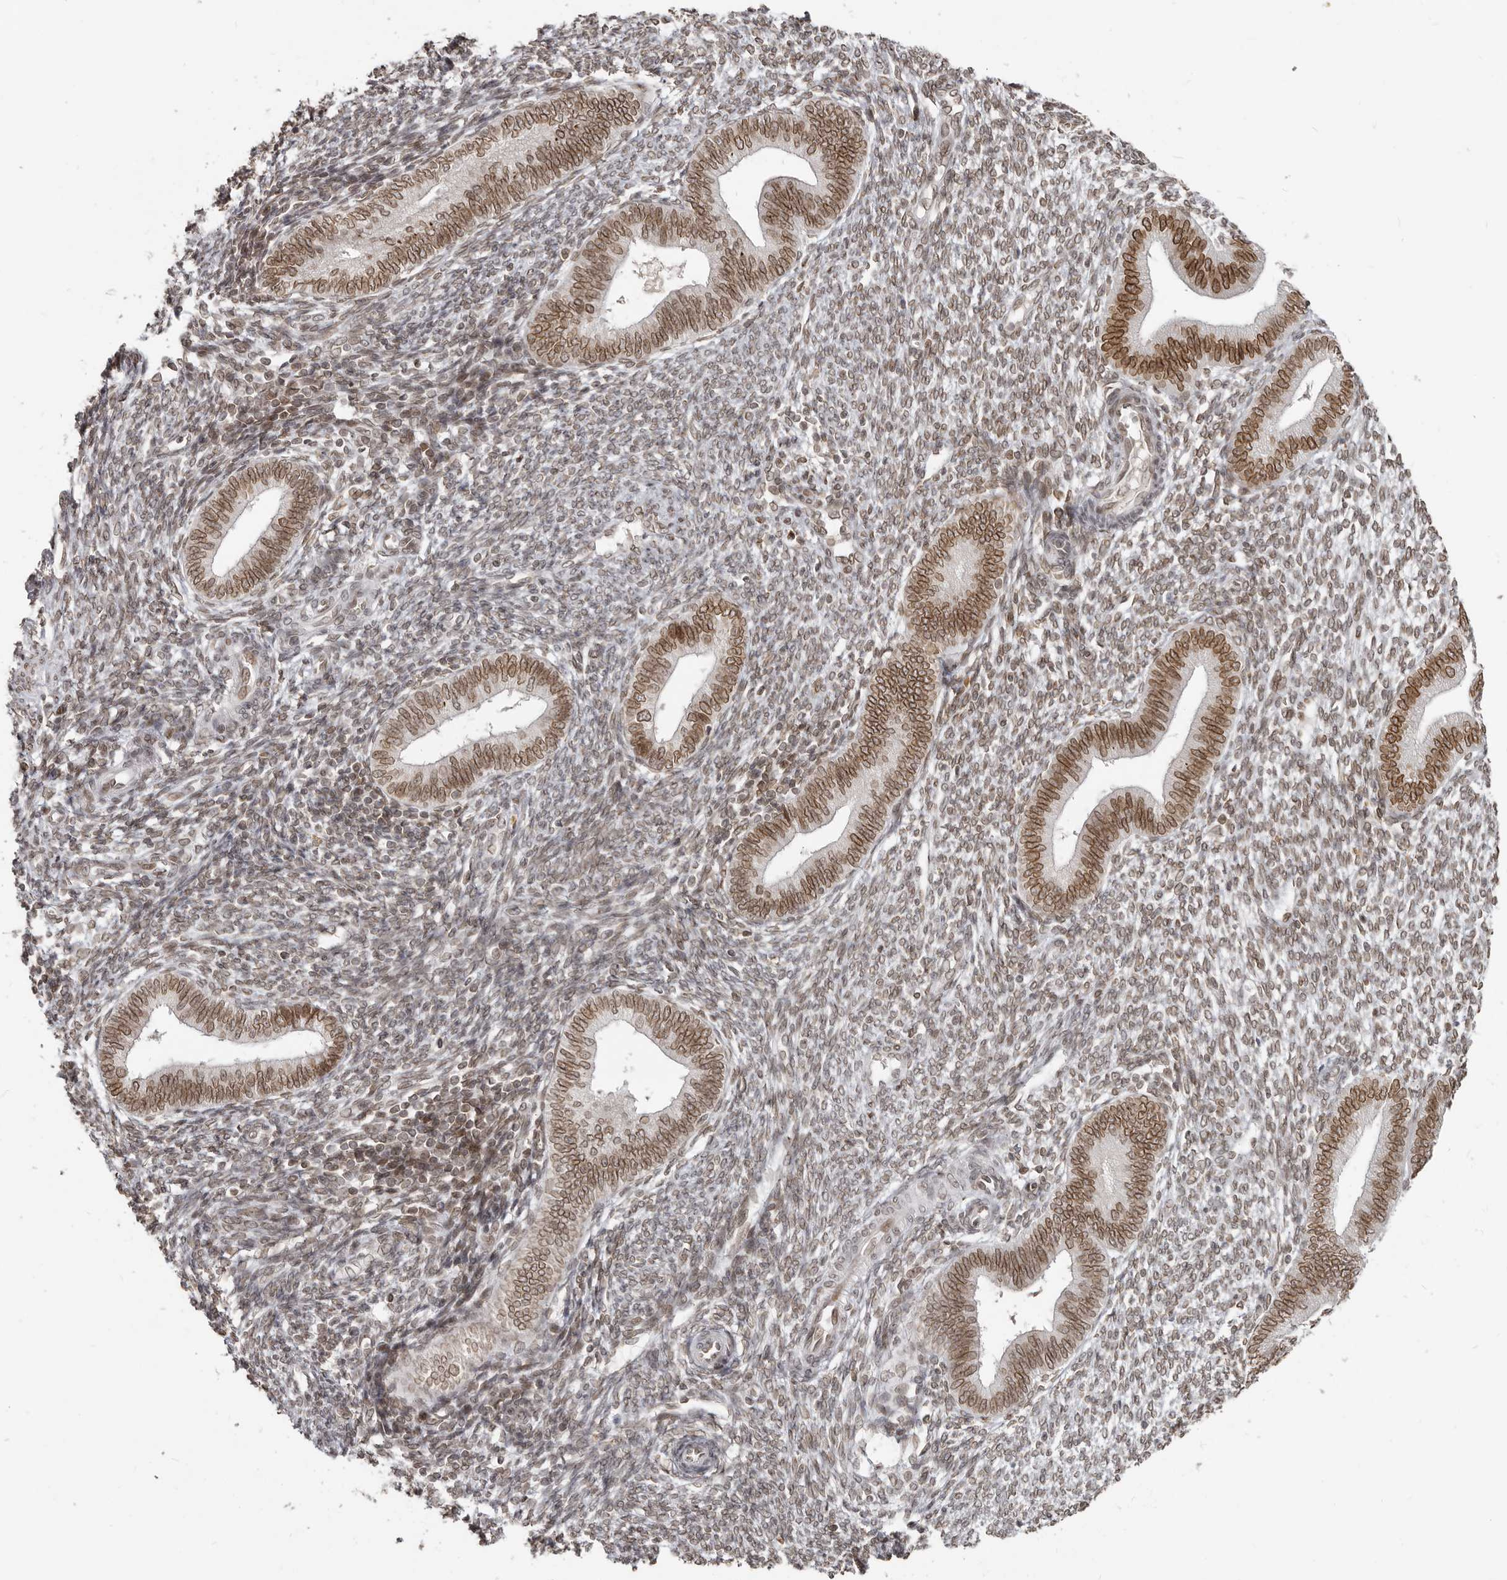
{"staining": {"intensity": "weak", "quantity": "25%-75%", "location": "cytoplasmic/membranous,nuclear"}, "tissue": "endometrium", "cell_type": "Cells in endometrial stroma", "image_type": "normal", "snomed": [{"axis": "morphology", "description": "Normal tissue, NOS"}, {"axis": "topography", "description": "Endometrium"}], "caption": "Protein staining displays weak cytoplasmic/membranous,nuclear staining in approximately 25%-75% of cells in endometrial stroma in normal endometrium. The staining is performed using DAB brown chromogen to label protein expression. The nuclei are counter-stained blue using hematoxylin.", "gene": "NUP153", "patient": {"sex": "female", "age": 46}}